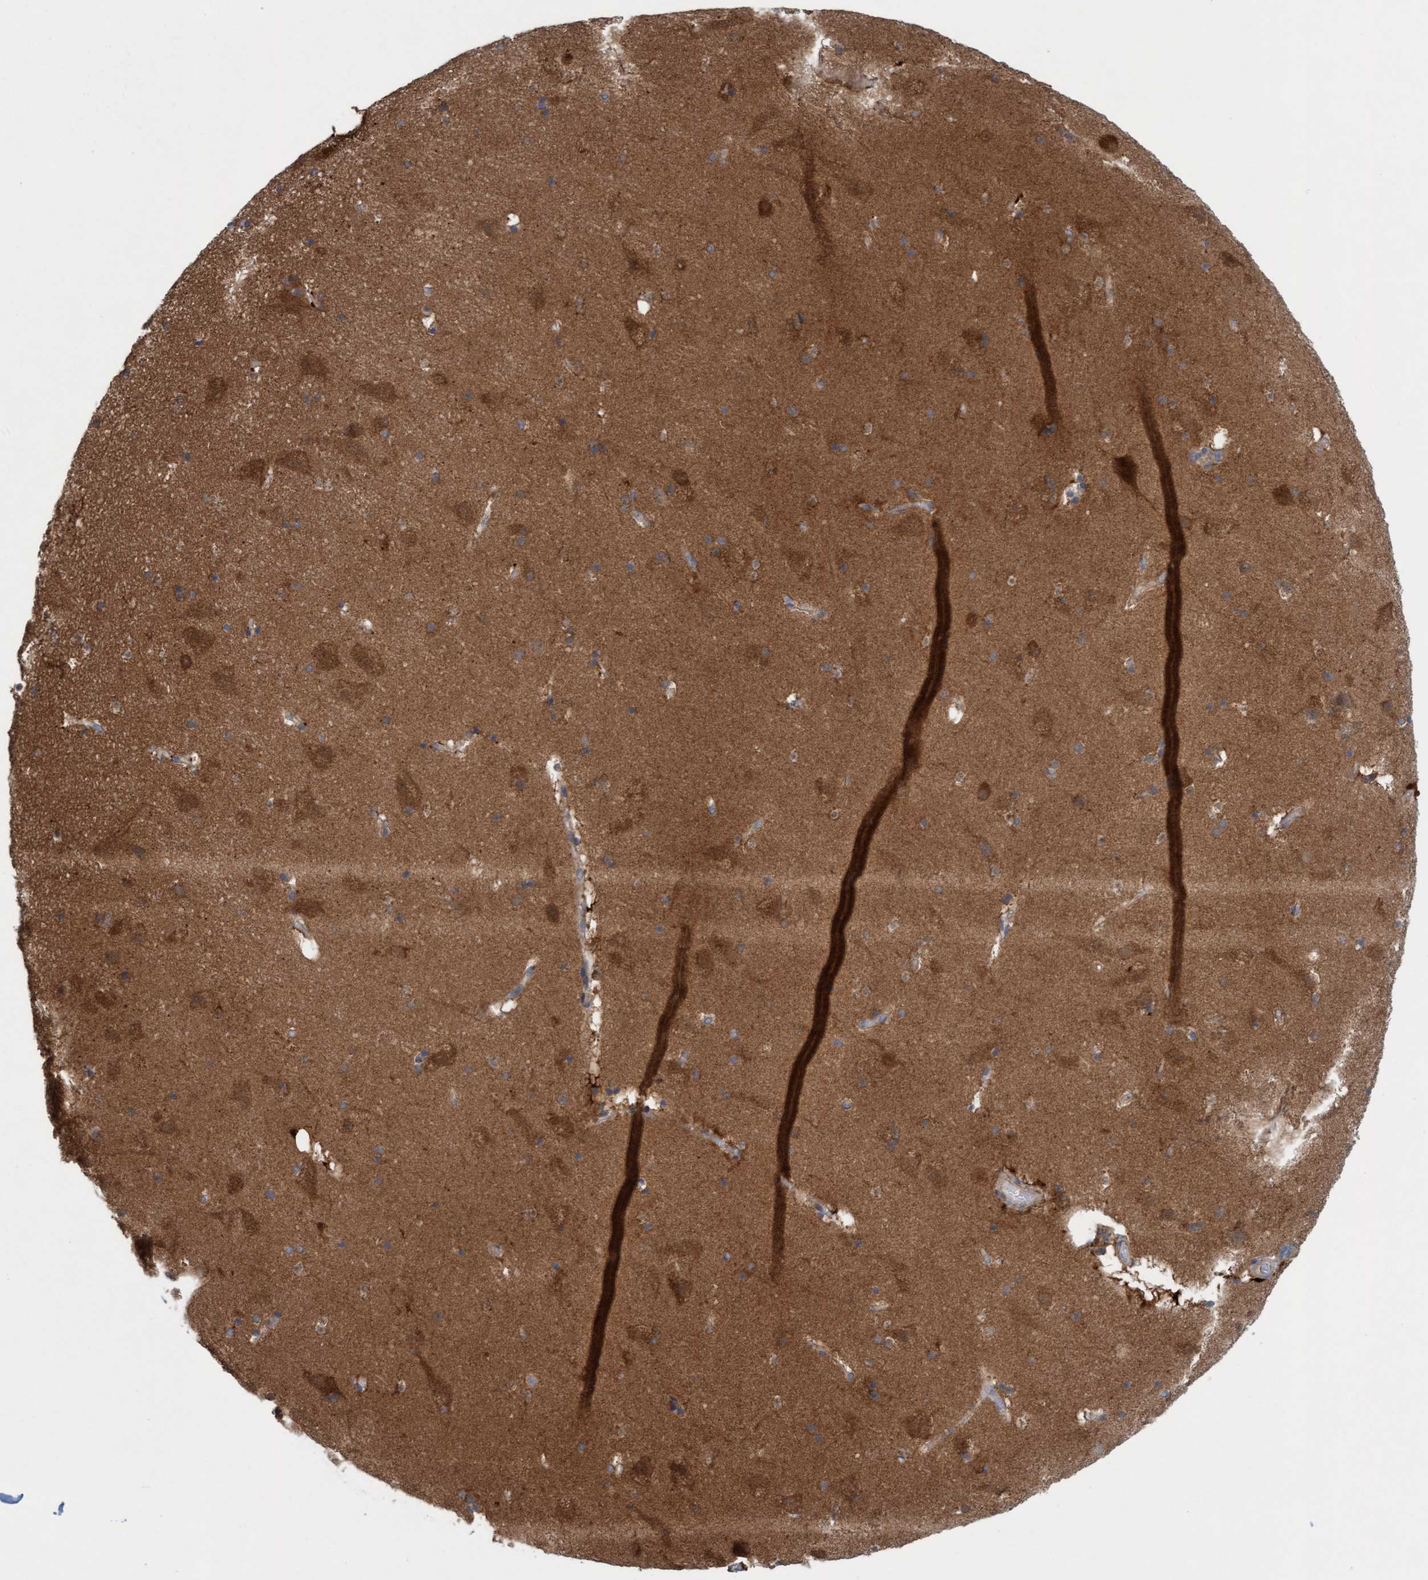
{"staining": {"intensity": "moderate", "quantity": "25%-75%", "location": "cytoplasmic/membranous"}, "tissue": "hippocampus", "cell_type": "Glial cells", "image_type": "normal", "snomed": [{"axis": "morphology", "description": "Normal tissue, NOS"}, {"axis": "topography", "description": "Hippocampus"}], "caption": "Immunohistochemistry (IHC) of normal human hippocampus demonstrates medium levels of moderate cytoplasmic/membranous positivity in approximately 25%-75% of glial cells. (DAB = brown stain, brightfield microscopy at high magnification).", "gene": "KLHL25", "patient": {"sex": "male", "age": 45}}